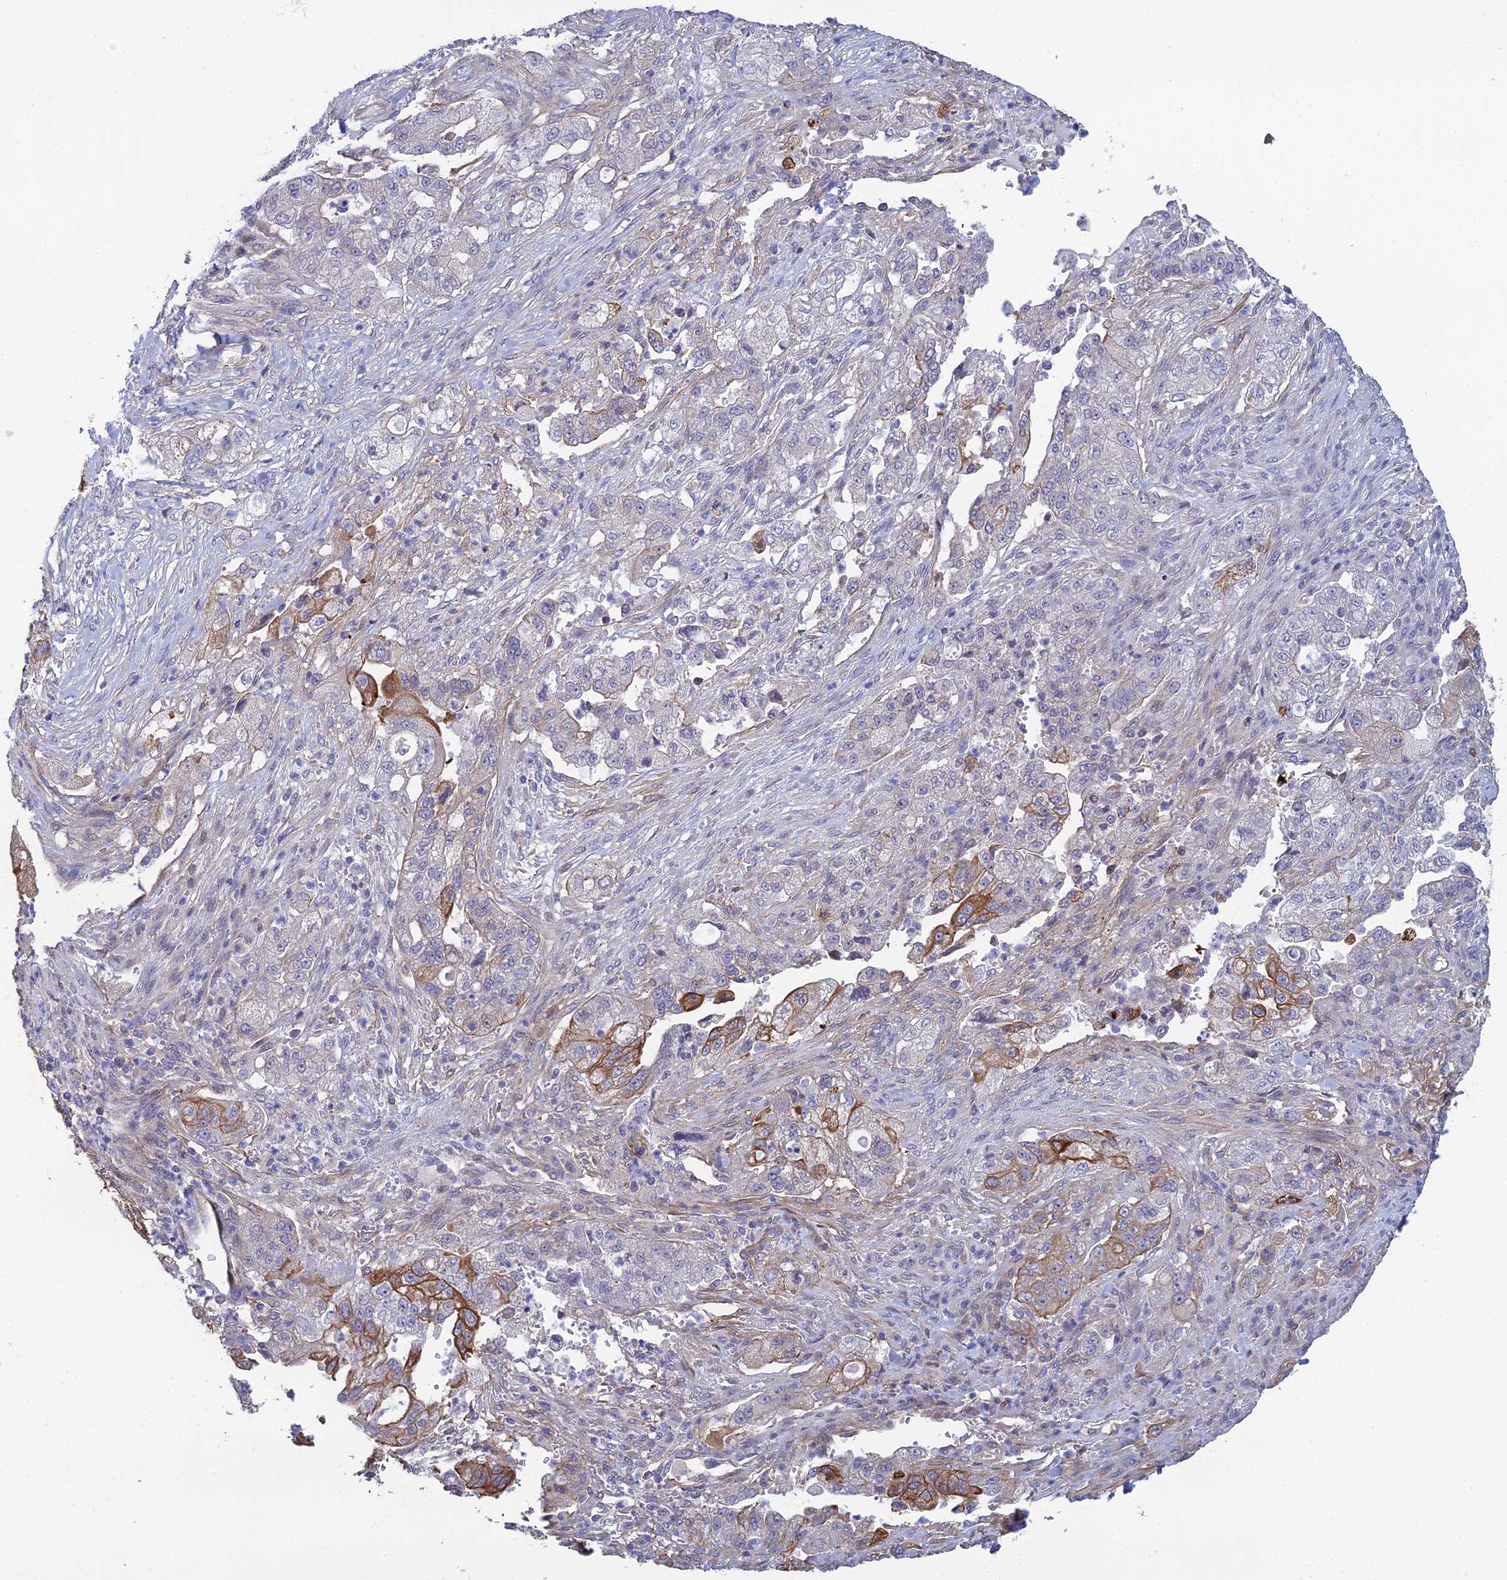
{"staining": {"intensity": "moderate", "quantity": "<25%", "location": "cytoplasmic/membranous"}, "tissue": "pancreatic cancer", "cell_type": "Tumor cells", "image_type": "cancer", "snomed": [{"axis": "morphology", "description": "Adenocarcinoma, NOS"}, {"axis": "topography", "description": "Pancreas"}], "caption": "The immunohistochemical stain highlights moderate cytoplasmic/membranous expression in tumor cells of pancreatic adenocarcinoma tissue. Using DAB (brown) and hematoxylin (blue) stains, captured at high magnification using brightfield microscopy.", "gene": "LZTS2", "patient": {"sex": "female", "age": 78}}